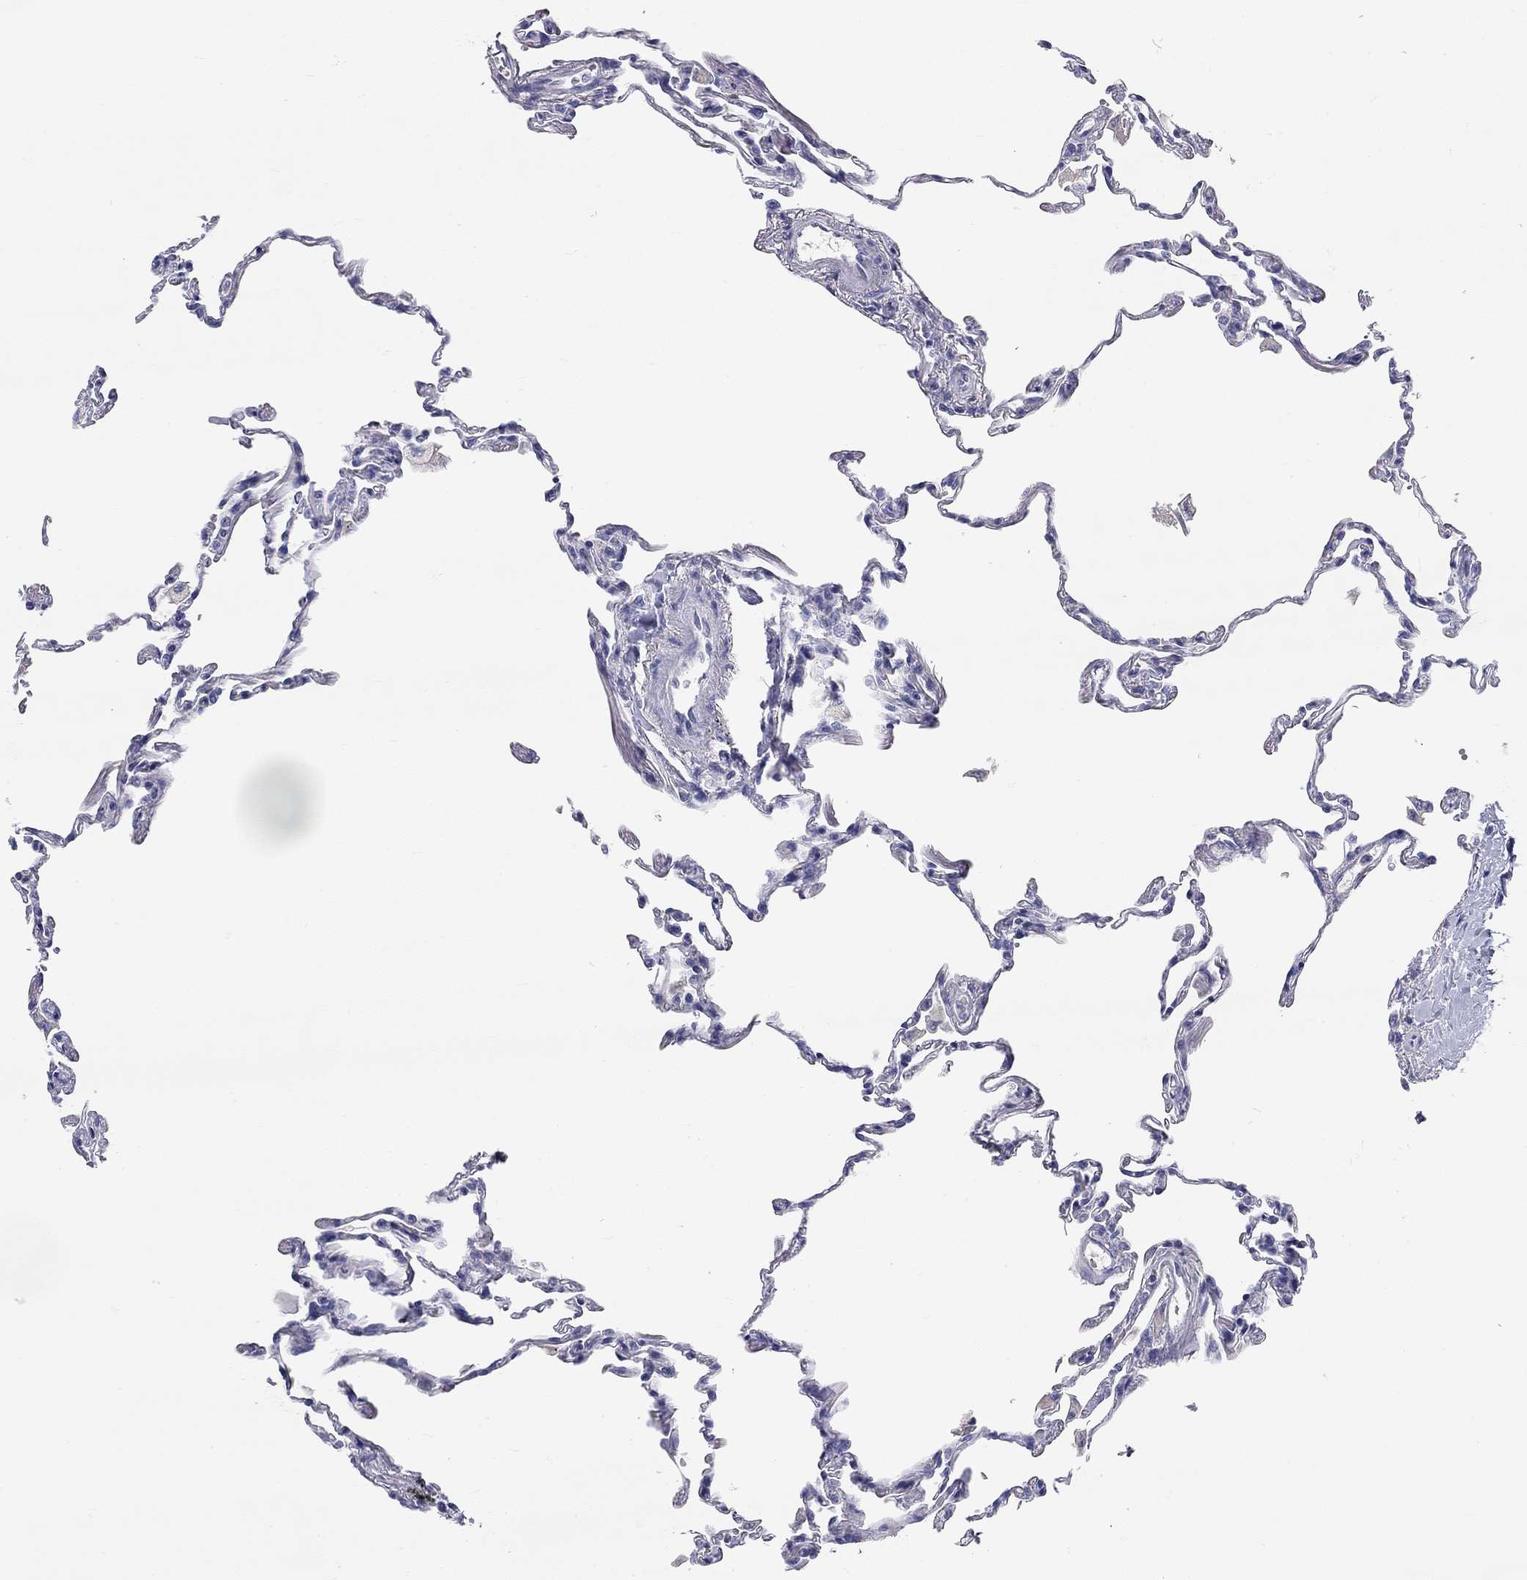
{"staining": {"intensity": "negative", "quantity": "none", "location": "none"}, "tissue": "lung", "cell_type": "Alveolar cells", "image_type": "normal", "snomed": [{"axis": "morphology", "description": "Normal tissue, NOS"}, {"axis": "topography", "description": "Lung"}], "caption": "Immunohistochemistry photomicrograph of benign lung: lung stained with DAB displays no significant protein expression in alveolar cells.", "gene": "ST7L", "patient": {"sex": "female", "age": 57}}